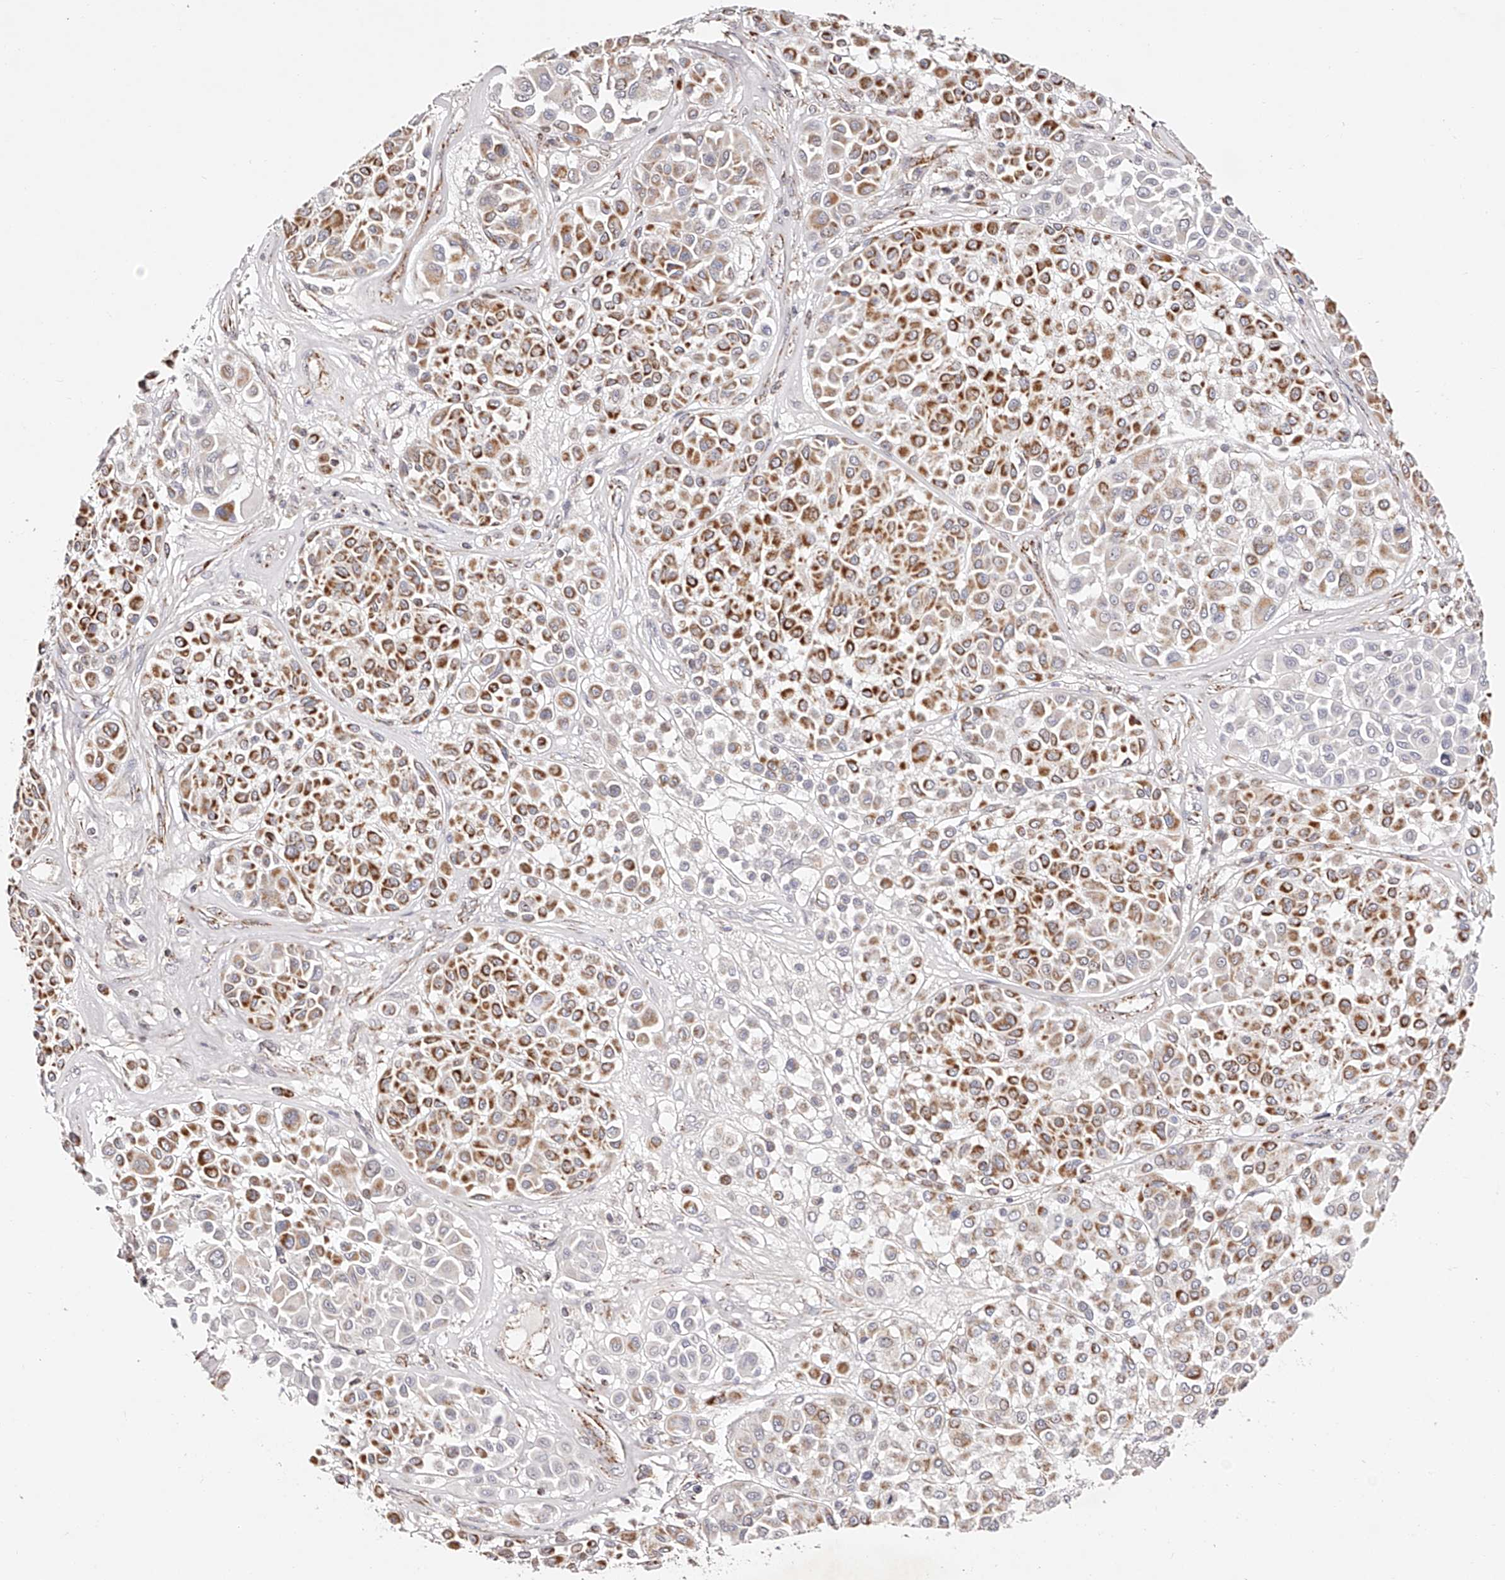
{"staining": {"intensity": "moderate", "quantity": "25%-75%", "location": "cytoplasmic/membranous"}, "tissue": "melanoma", "cell_type": "Tumor cells", "image_type": "cancer", "snomed": [{"axis": "morphology", "description": "Malignant melanoma, Metastatic site"}, {"axis": "topography", "description": "Soft tissue"}], "caption": "Moderate cytoplasmic/membranous positivity is identified in about 25%-75% of tumor cells in melanoma.", "gene": "NDUFV3", "patient": {"sex": "male", "age": 41}}